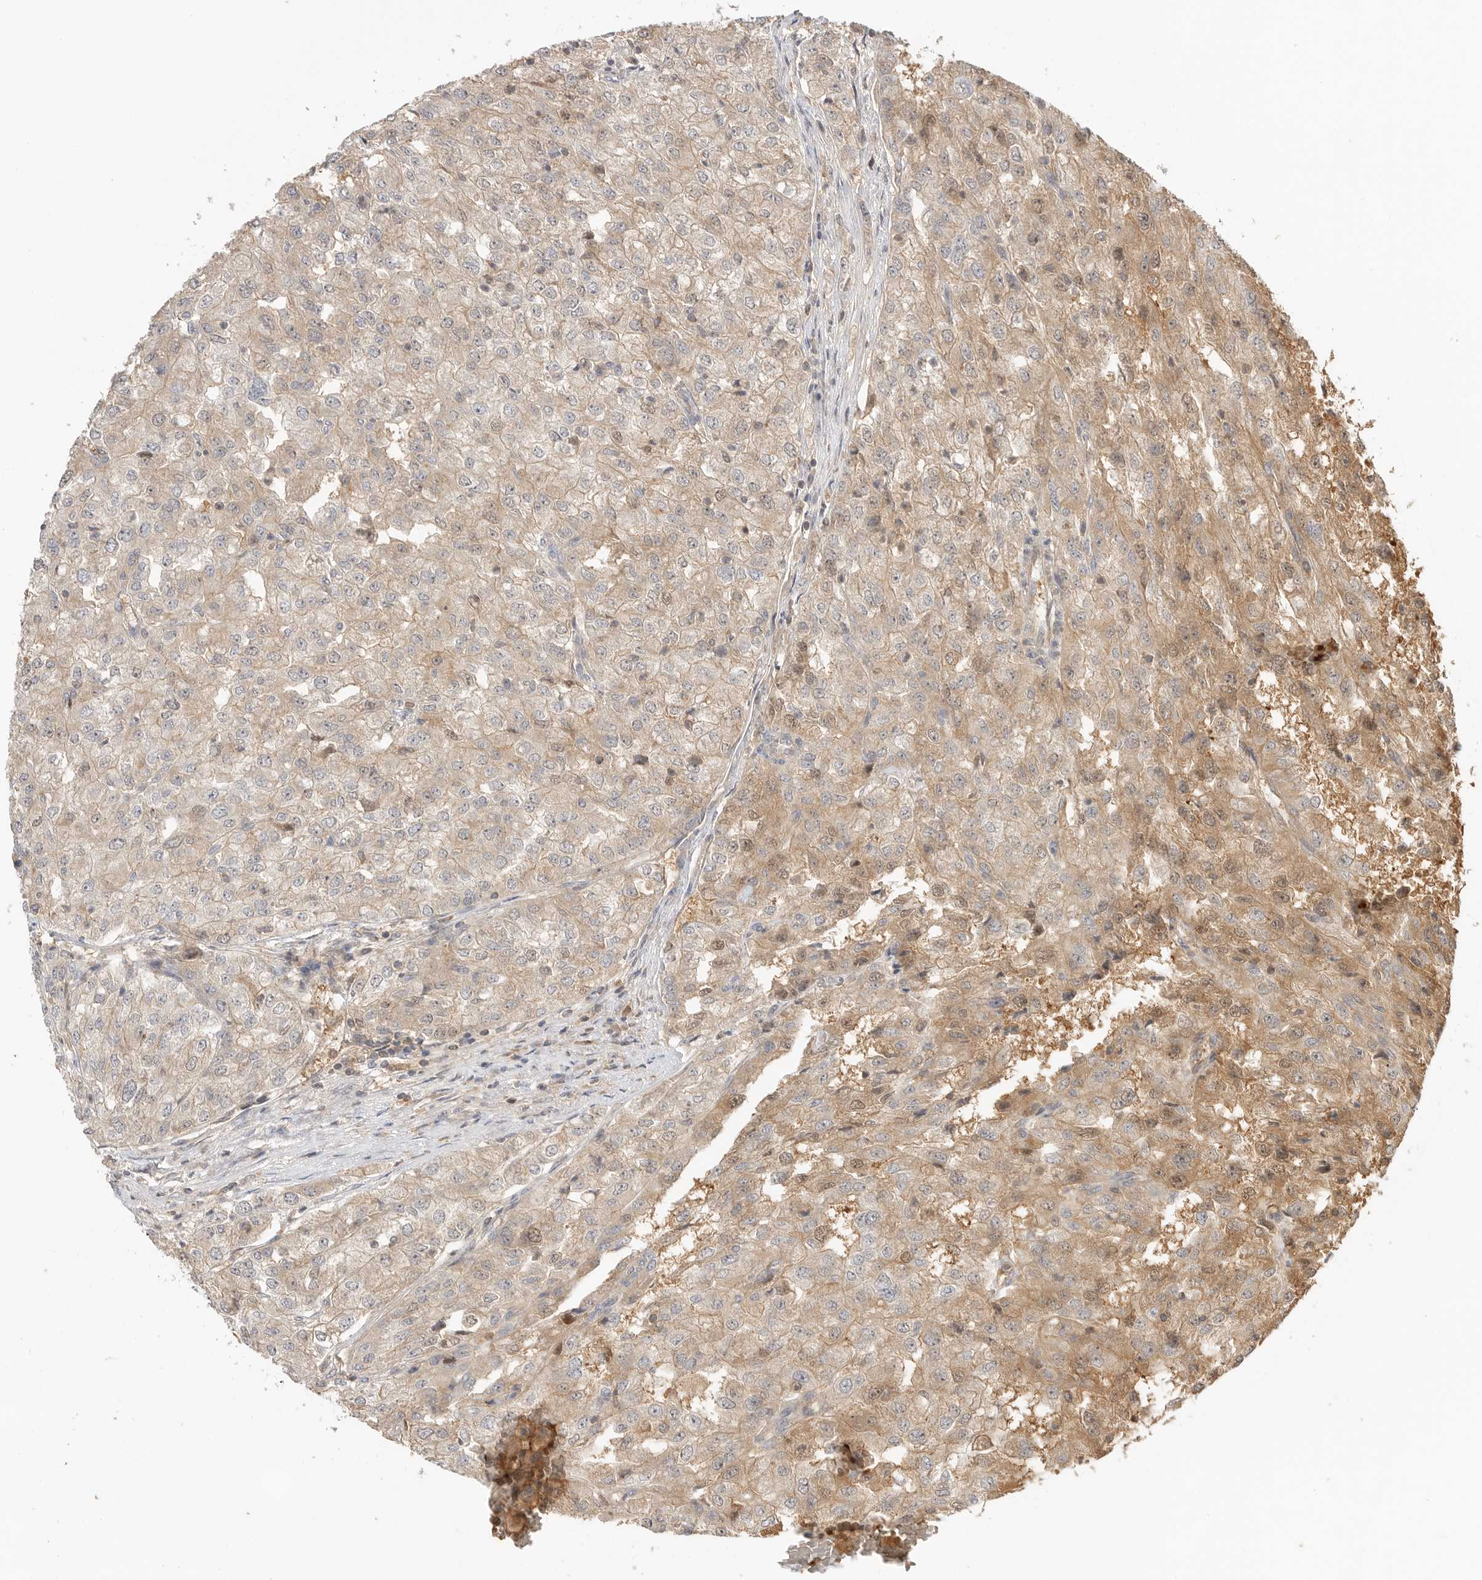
{"staining": {"intensity": "moderate", "quantity": "<25%", "location": "cytoplasmic/membranous"}, "tissue": "renal cancer", "cell_type": "Tumor cells", "image_type": "cancer", "snomed": [{"axis": "morphology", "description": "Adenocarcinoma, NOS"}, {"axis": "topography", "description": "Kidney"}], "caption": "A low amount of moderate cytoplasmic/membranous expression is identified in about <25% of tumor cells in renal cancer tissue. (Stains: DAB in brown, nuclei in blue, Microscopy: brightfield microscopy at high magnification).", "gene": "CLDN12", "patient": {"sex": "female", "age": 54}}